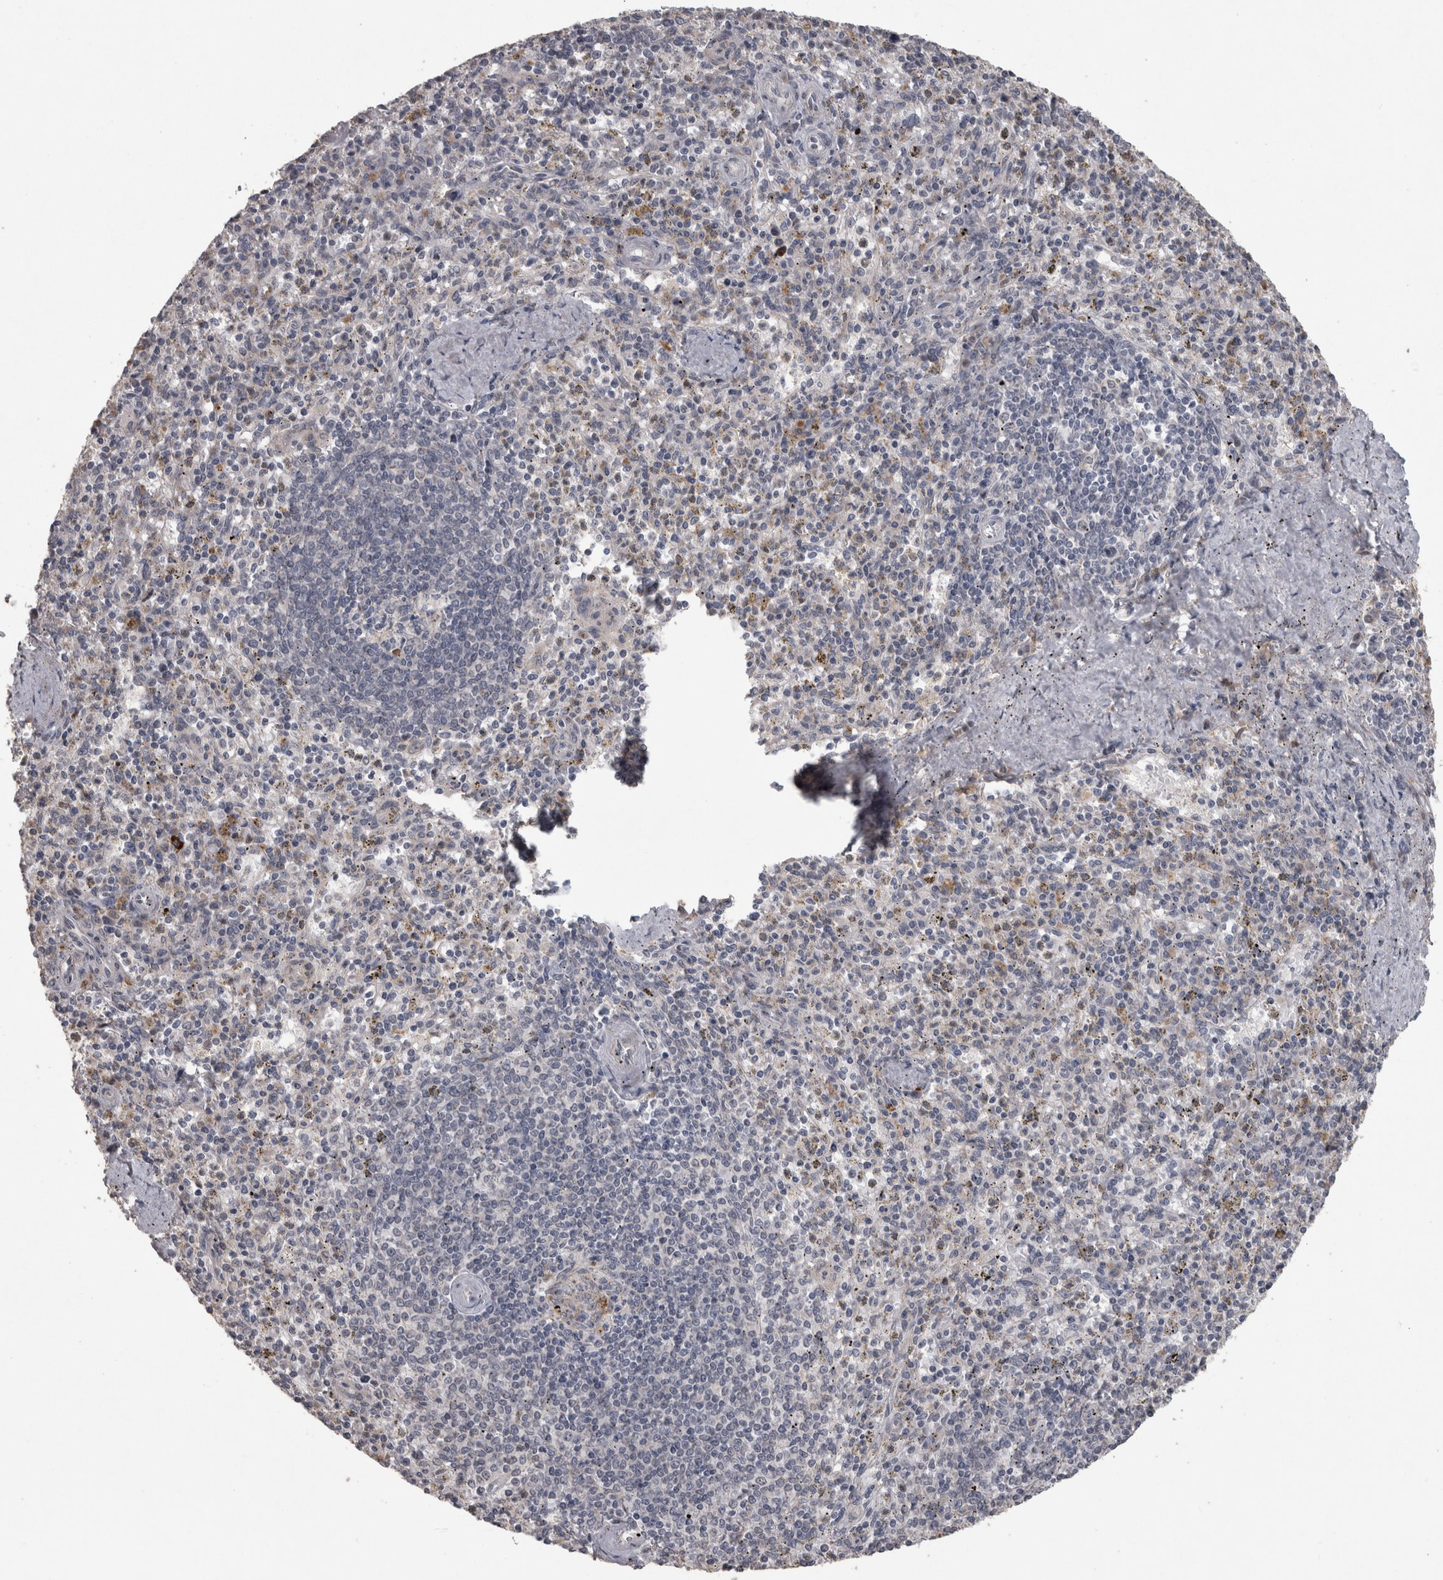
{"staining": {"intensity": "negative", "quantity": "none", "location": "none"}, "tissue": "spleen", "cell_type": "Cells in red pulp", "image_type": "normal", "snomed": [{"axis": "morphology", "description": "Normal tissue, NOS"}, {"axis": "topography", "description": "Spleen"}], "caption": "Immunohistochemical staining of benign human spleen reveals no significant staining in cells in red pulp.", "gene": "RAB29", "patient": {"sex": "male", "age": 72}}